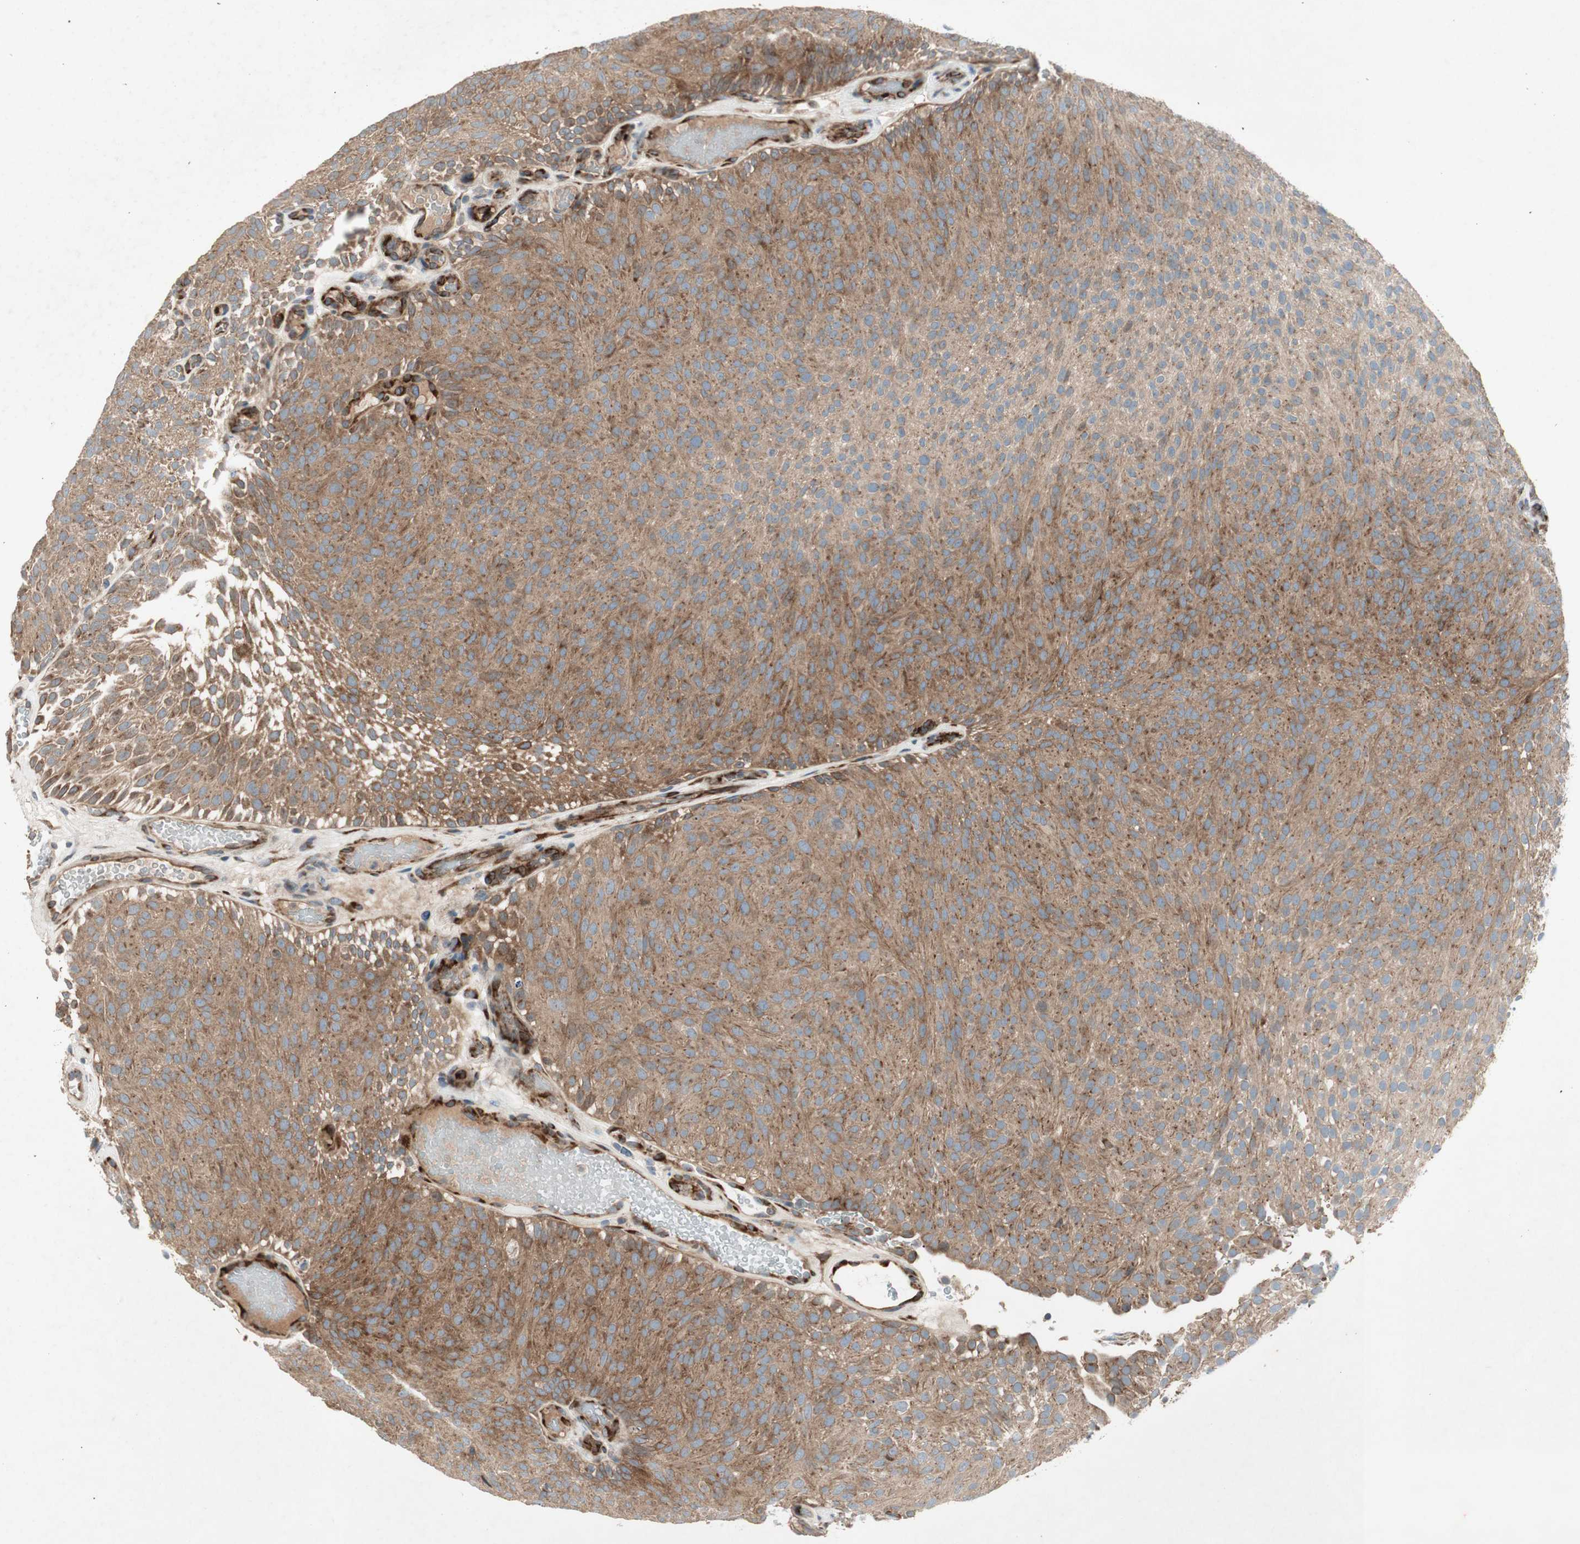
{"staining": {"intensity": "moderate", "quantity": ">75%", "location": "cytoplasmic/membranous"}, "tissue": "urothelial cancer", "cell_type": "Tumor cells", "image_type": "cancer", "snomed": [{"axis": "morphology", "description": "Urothelial carcinoma, Low grade"}, {"axis": "topography", "description": "Urinary bladder"}], "caption": "Protein staining of urothelial carcinoma (low-grade) tissue shows moderate cytoplasmic/membranous positivity in about >75% of tumor cells.", "gene": "APOO", "patient": {"sex": "male", "age": 78}}